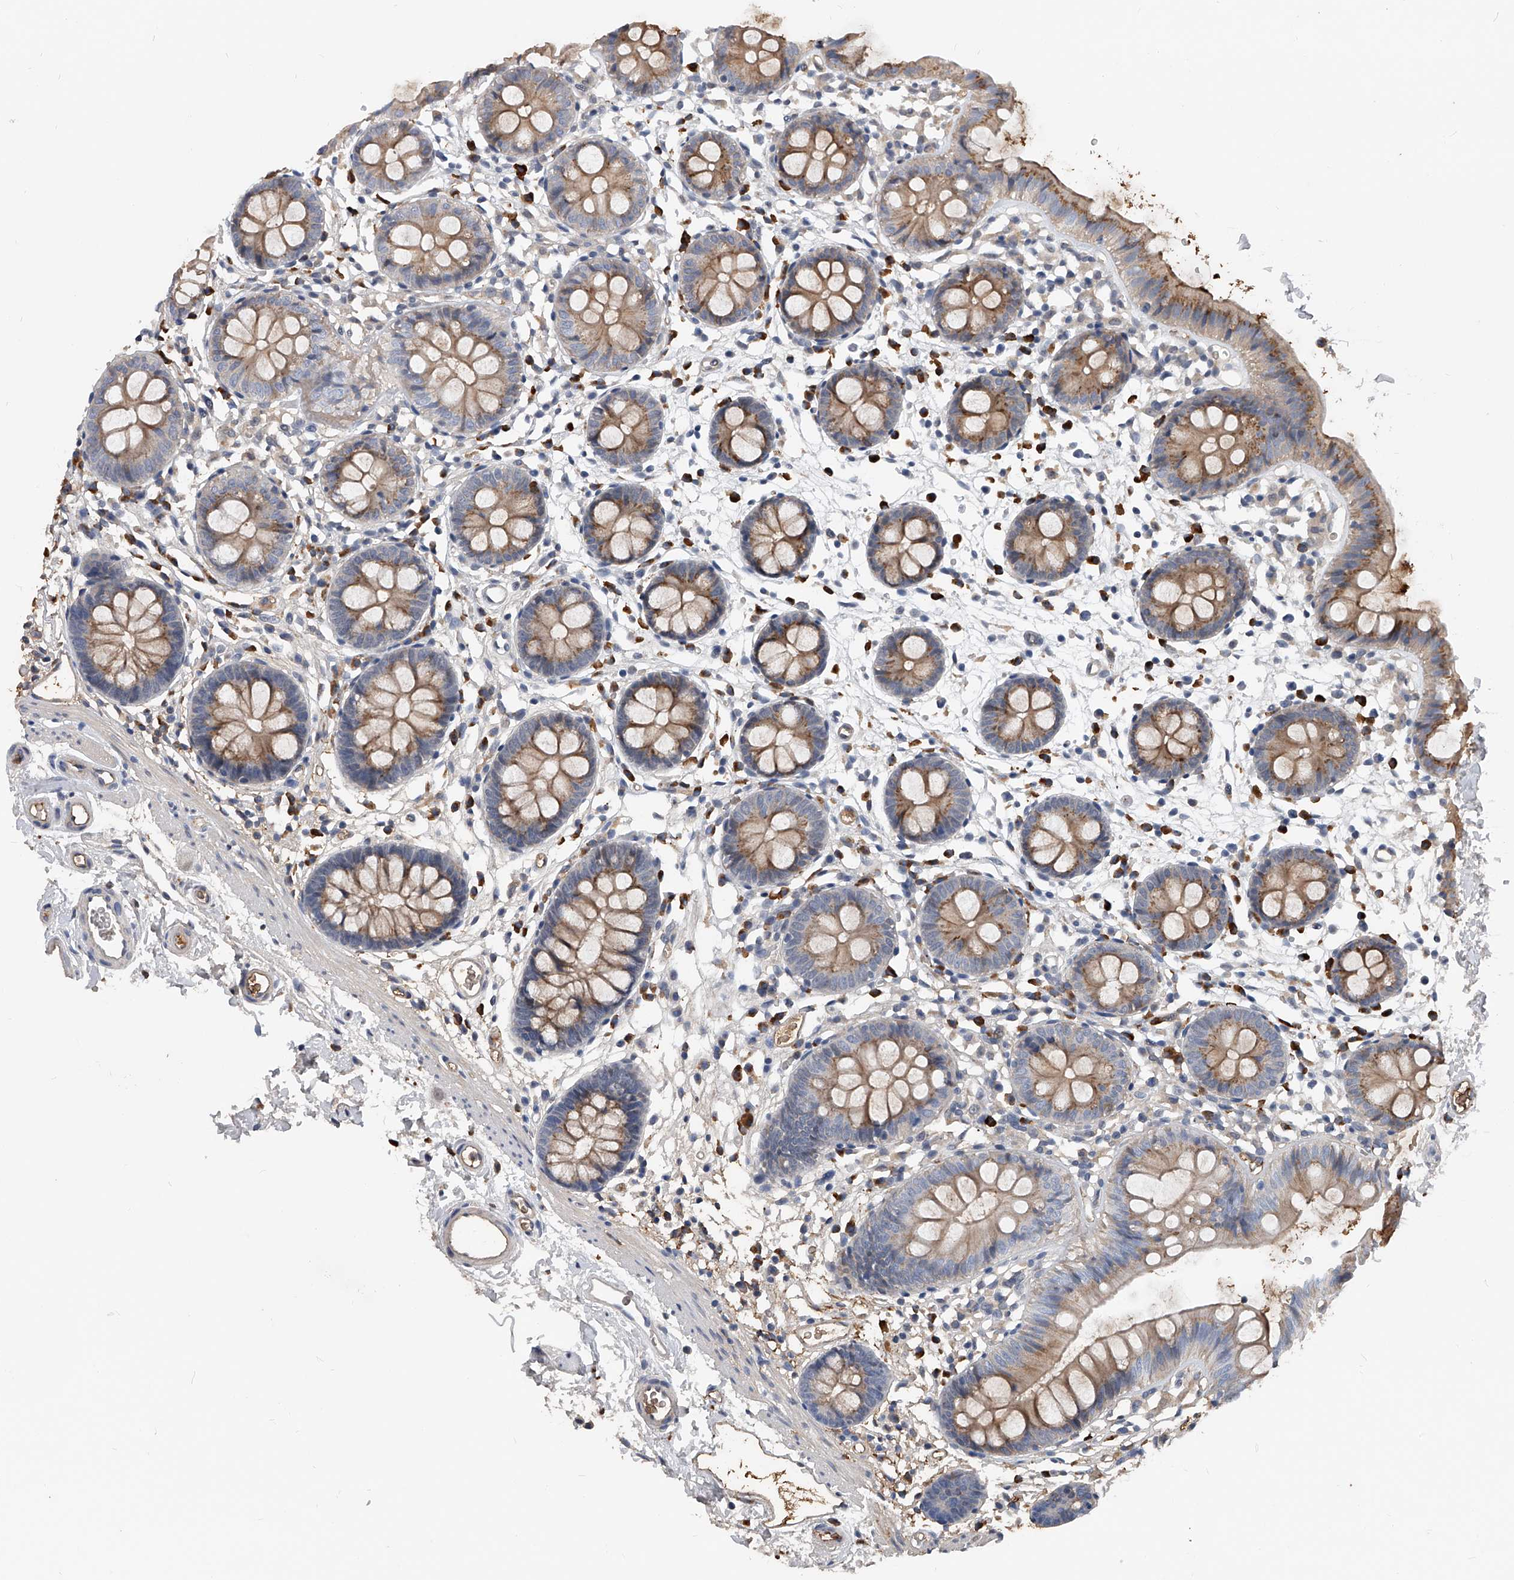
{"staining": {"intensity": "moderate", "quantity": ">75%", "location": "cytoplasmic/membranous"}, "tissue": "colon", "cell_type": "Endothelial cells", "image_type": "normal", "snomed": [{"axis": "morphology", "description": "Normal tissue, NOS"}, {"axis": "topography", "description": "Colon"}], "caption": "Immunohistochemistry (IHC) image of normal colon stained for a protein (brown), which shows medium levels of moderate cytoplasmic/membranous expression in about >75% of endothelial cells.", "gene": "ZNF25", "patient": {"sex": "male", "age": 56}}